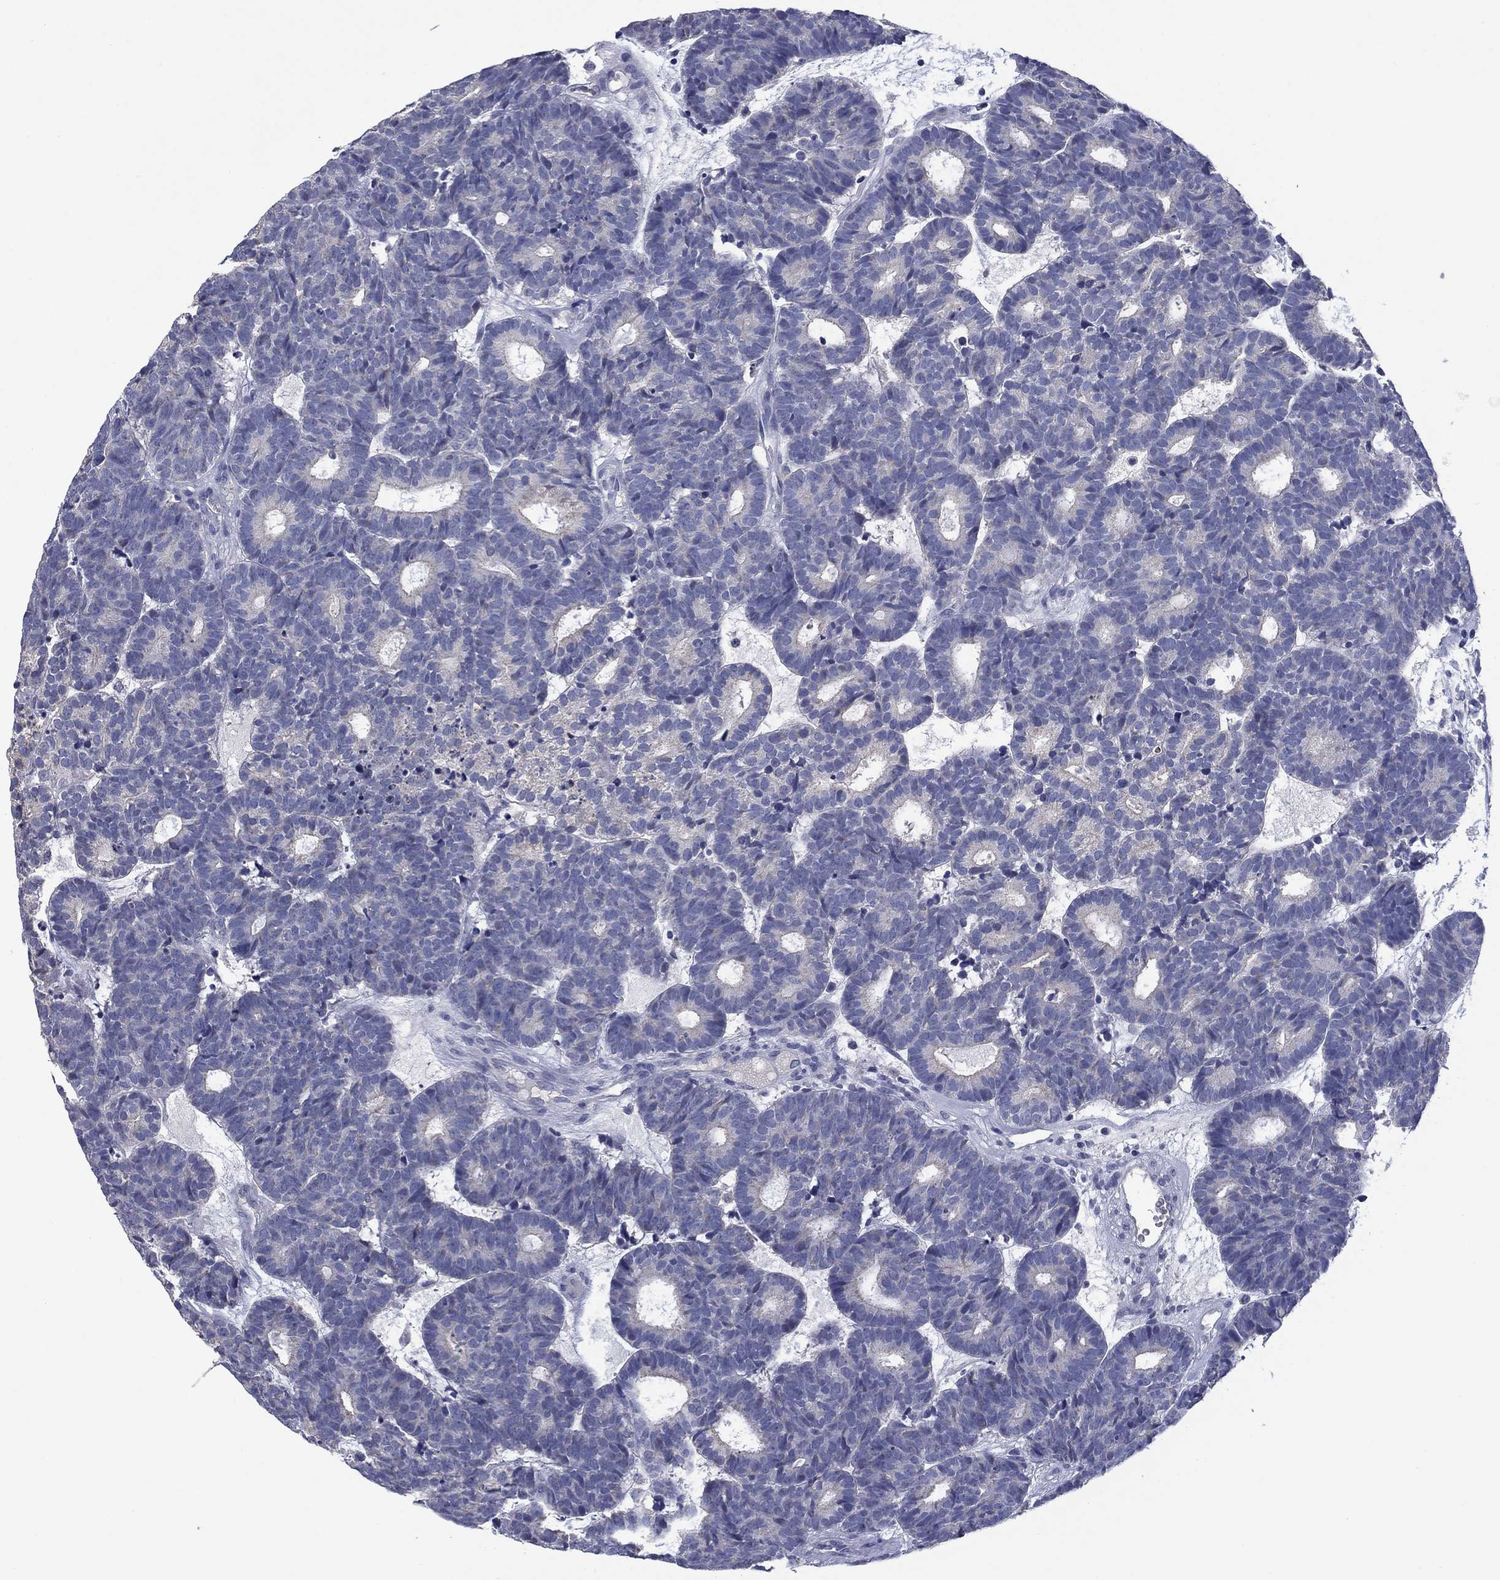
{"staining": {"intensity": "negative", "quantity": "none", "location": "none"}, "tissue": "head and neck cancer", "cell_type": "Tumor cells", "image_type": "cancer", "snomed": [{"axis": "morphology", "description": "Adenocarcinoma, NOS"}, {"axis": "topography", "description": "Head-Neck"}], "caption": "IHC of head and neck cancer displays no staining in tumor cells.", "gene": "FRK", "patient": {"sex": "female", "age": 81}}